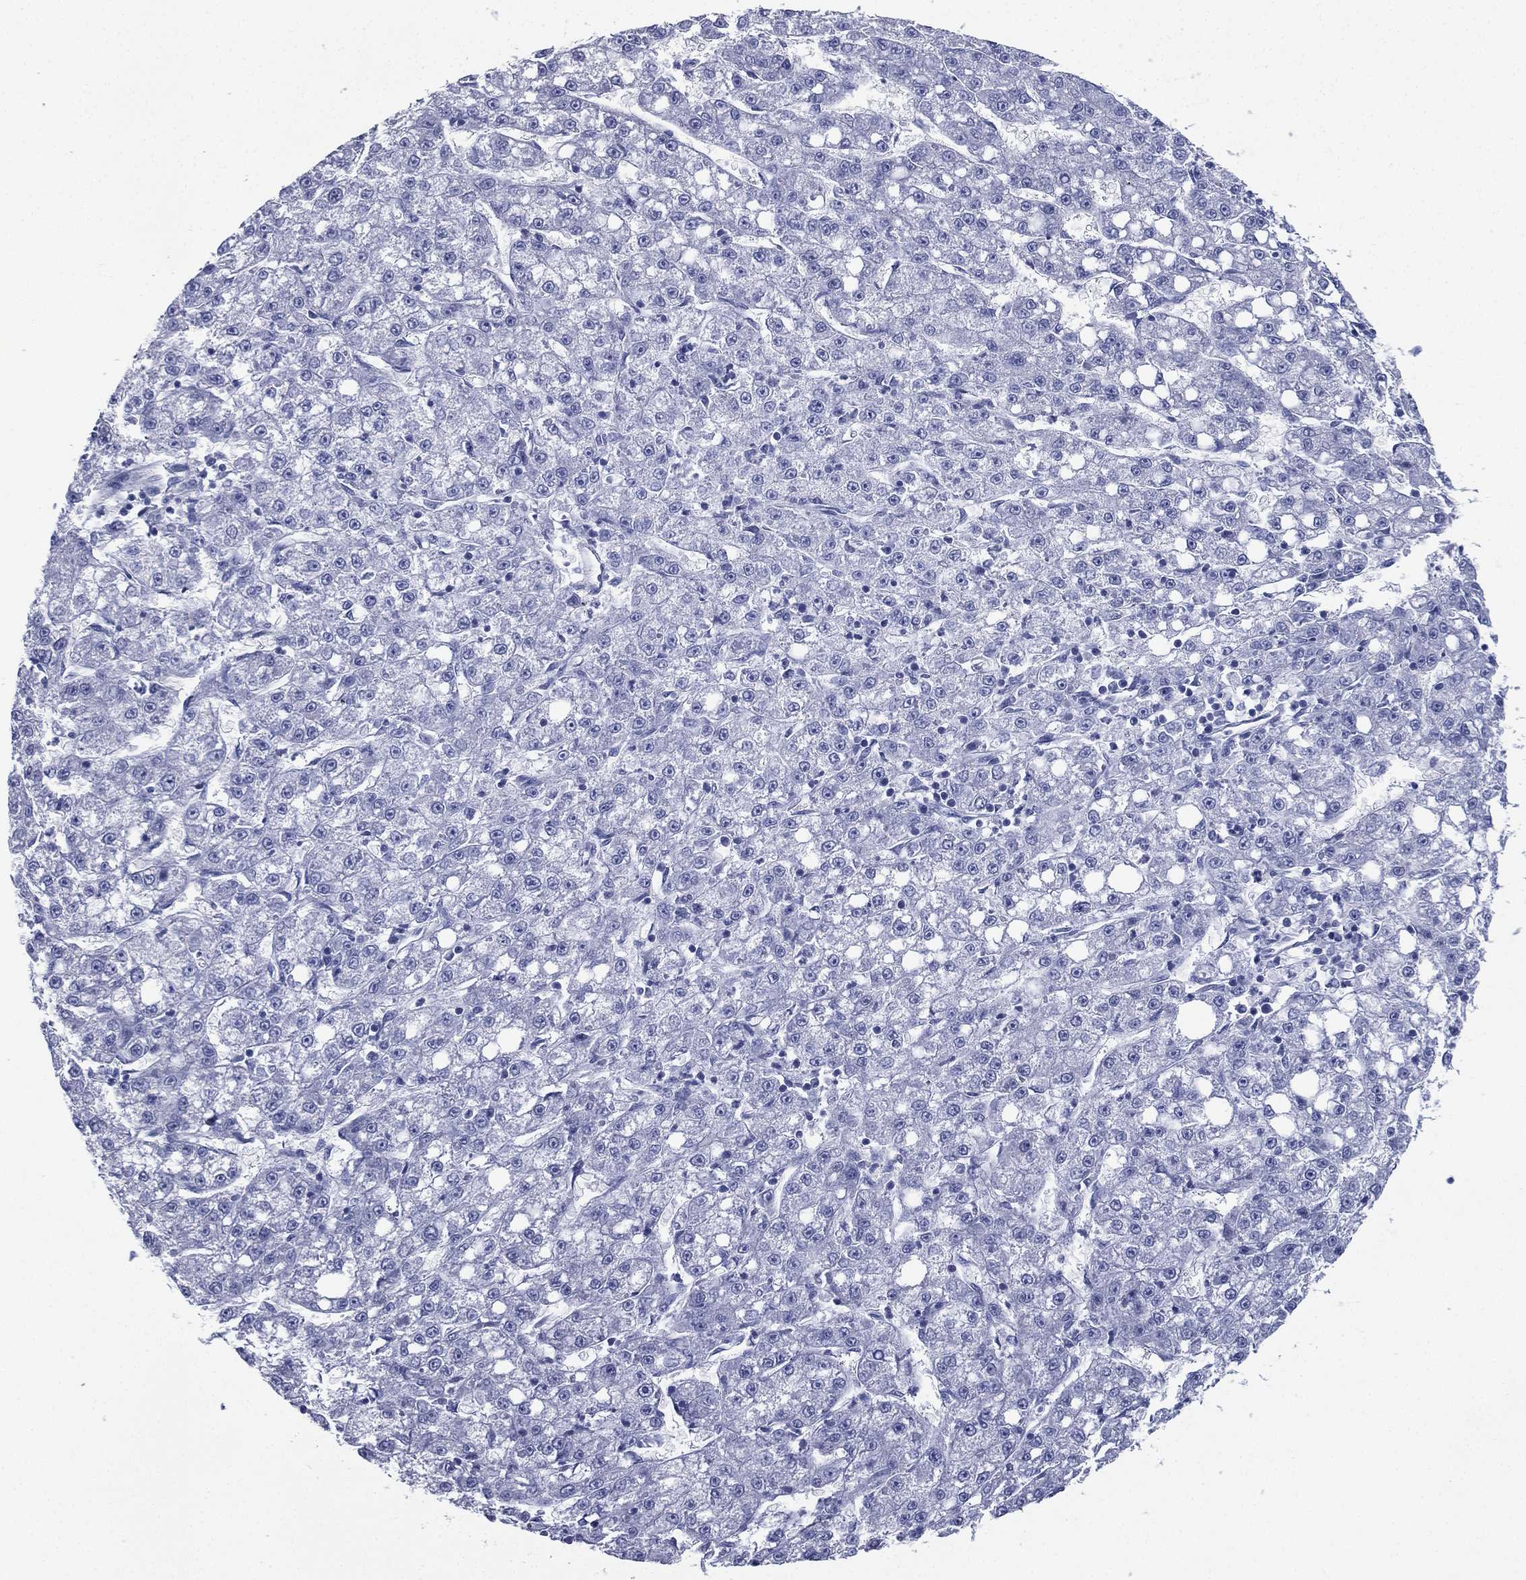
{"staining": {"intensity": "negative", "quantity": "none", "location": "none"}, "tissue": "liver cancer", "cell_type": "Tumor cells", "image_type": "cancer", "snomed": [{"axis": "morphology", "description": "Carcinoma, Hepatocellular, NOS"}, {"axis": "topography", "description": "Liver"}], "caption": "There is no significant positivity in tumor cells of liver cancer (hepatocellular carcinoma).", "gene": "FCER2", "patient": {"sex": "female", "age": 65}}